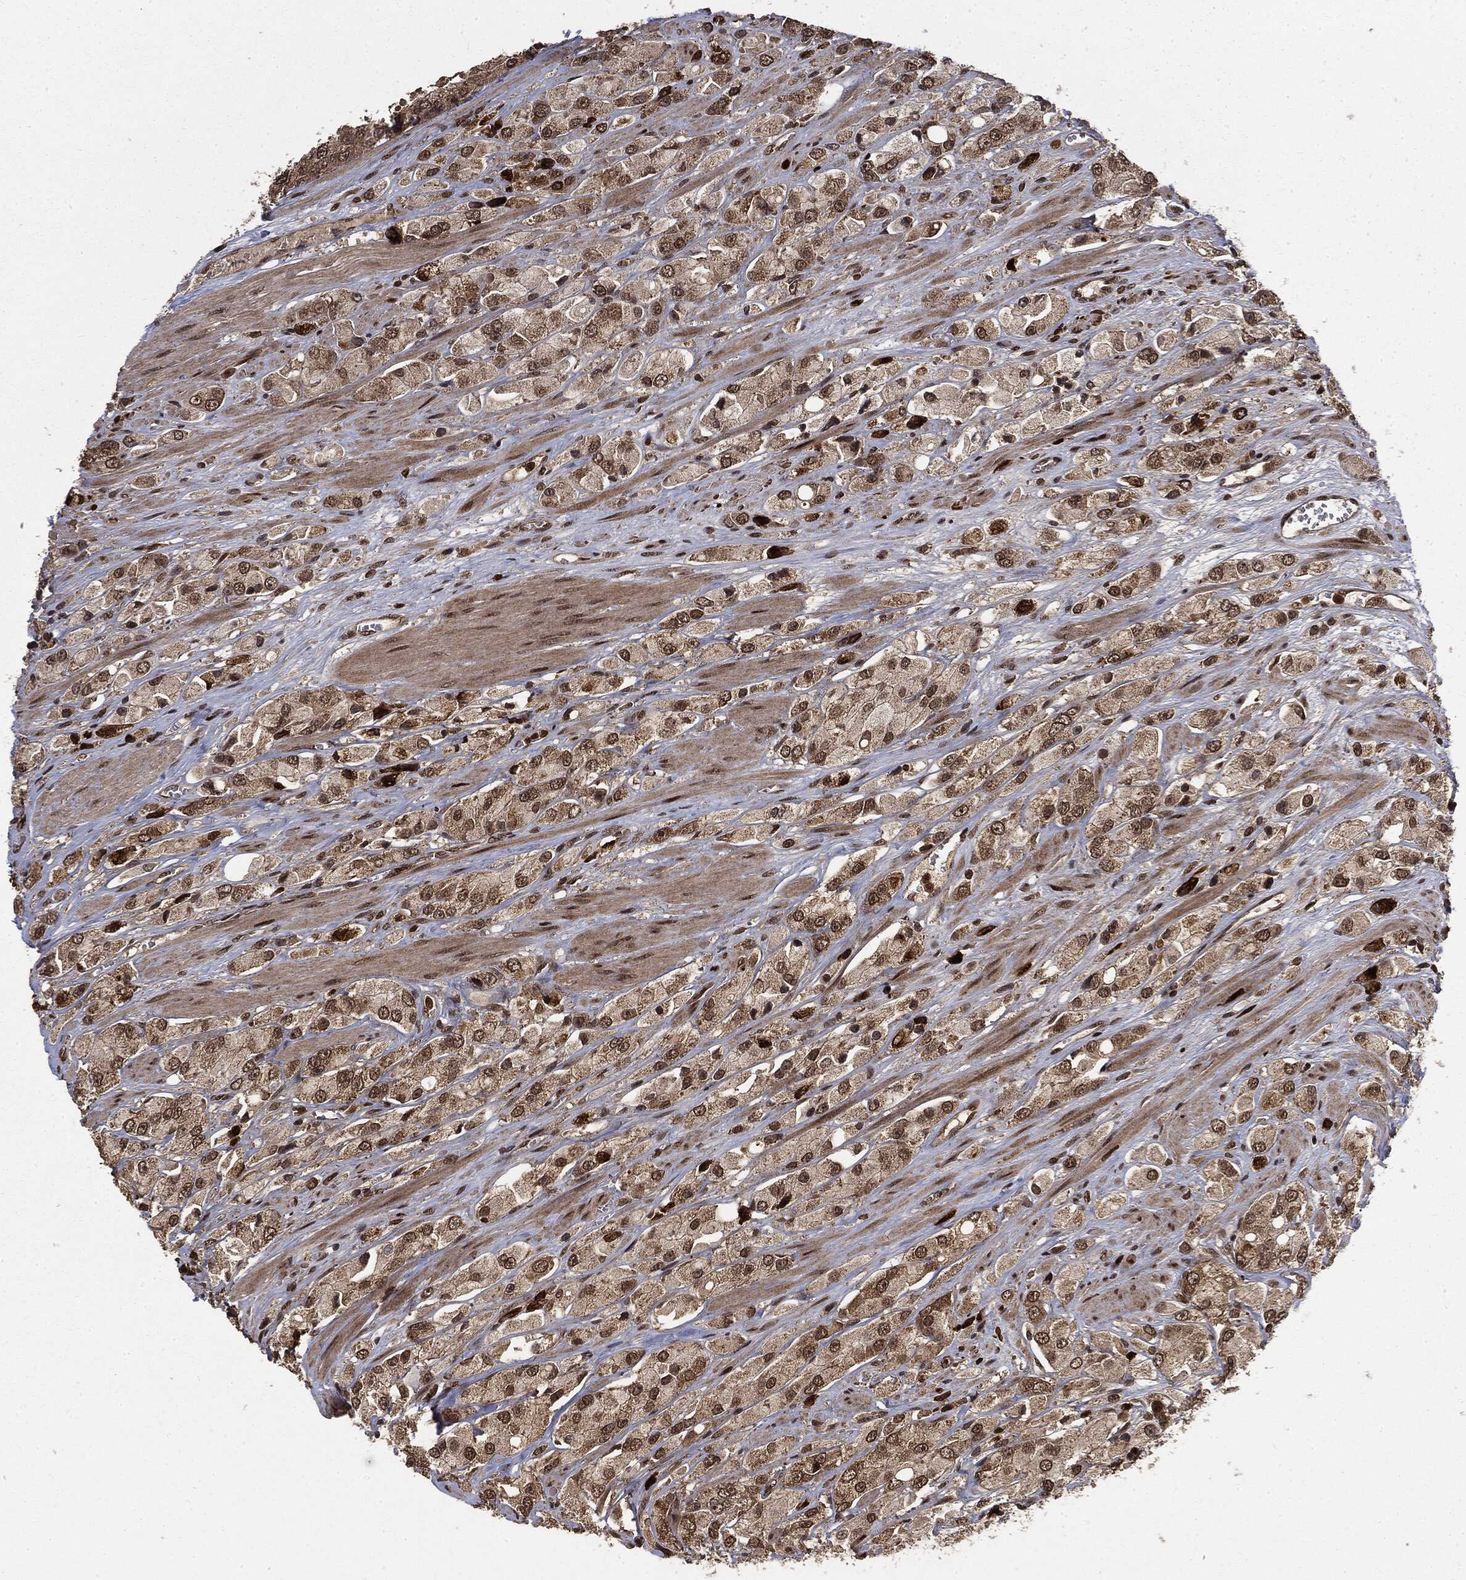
{"staining": {"intensity": "moderate", "quantity": "25%-75%", "location": "cytoplasmic/membranous,nuclear"}, "tissue": "prostate cancer", "cell_type": "Tumor cells", "image_type": "cancer", "snomed": [{"axis": "morphology", "description": "Adenocarcinoma, NOS"}, {"axis": "topography", "description": "Prostate and seminal vesicle, NOS"}, {"axis": "topography", "description": "Prostate"}], "caption": "Human prostate adenocarcinoma stained for a protein (brown) demonstrates moderate cytoplasmic/membranous and nuclear positive staining in about 25%-75% of tumor cells.", "gene": "CTDP1", "patient": {"sex": "male", "age": 64}}